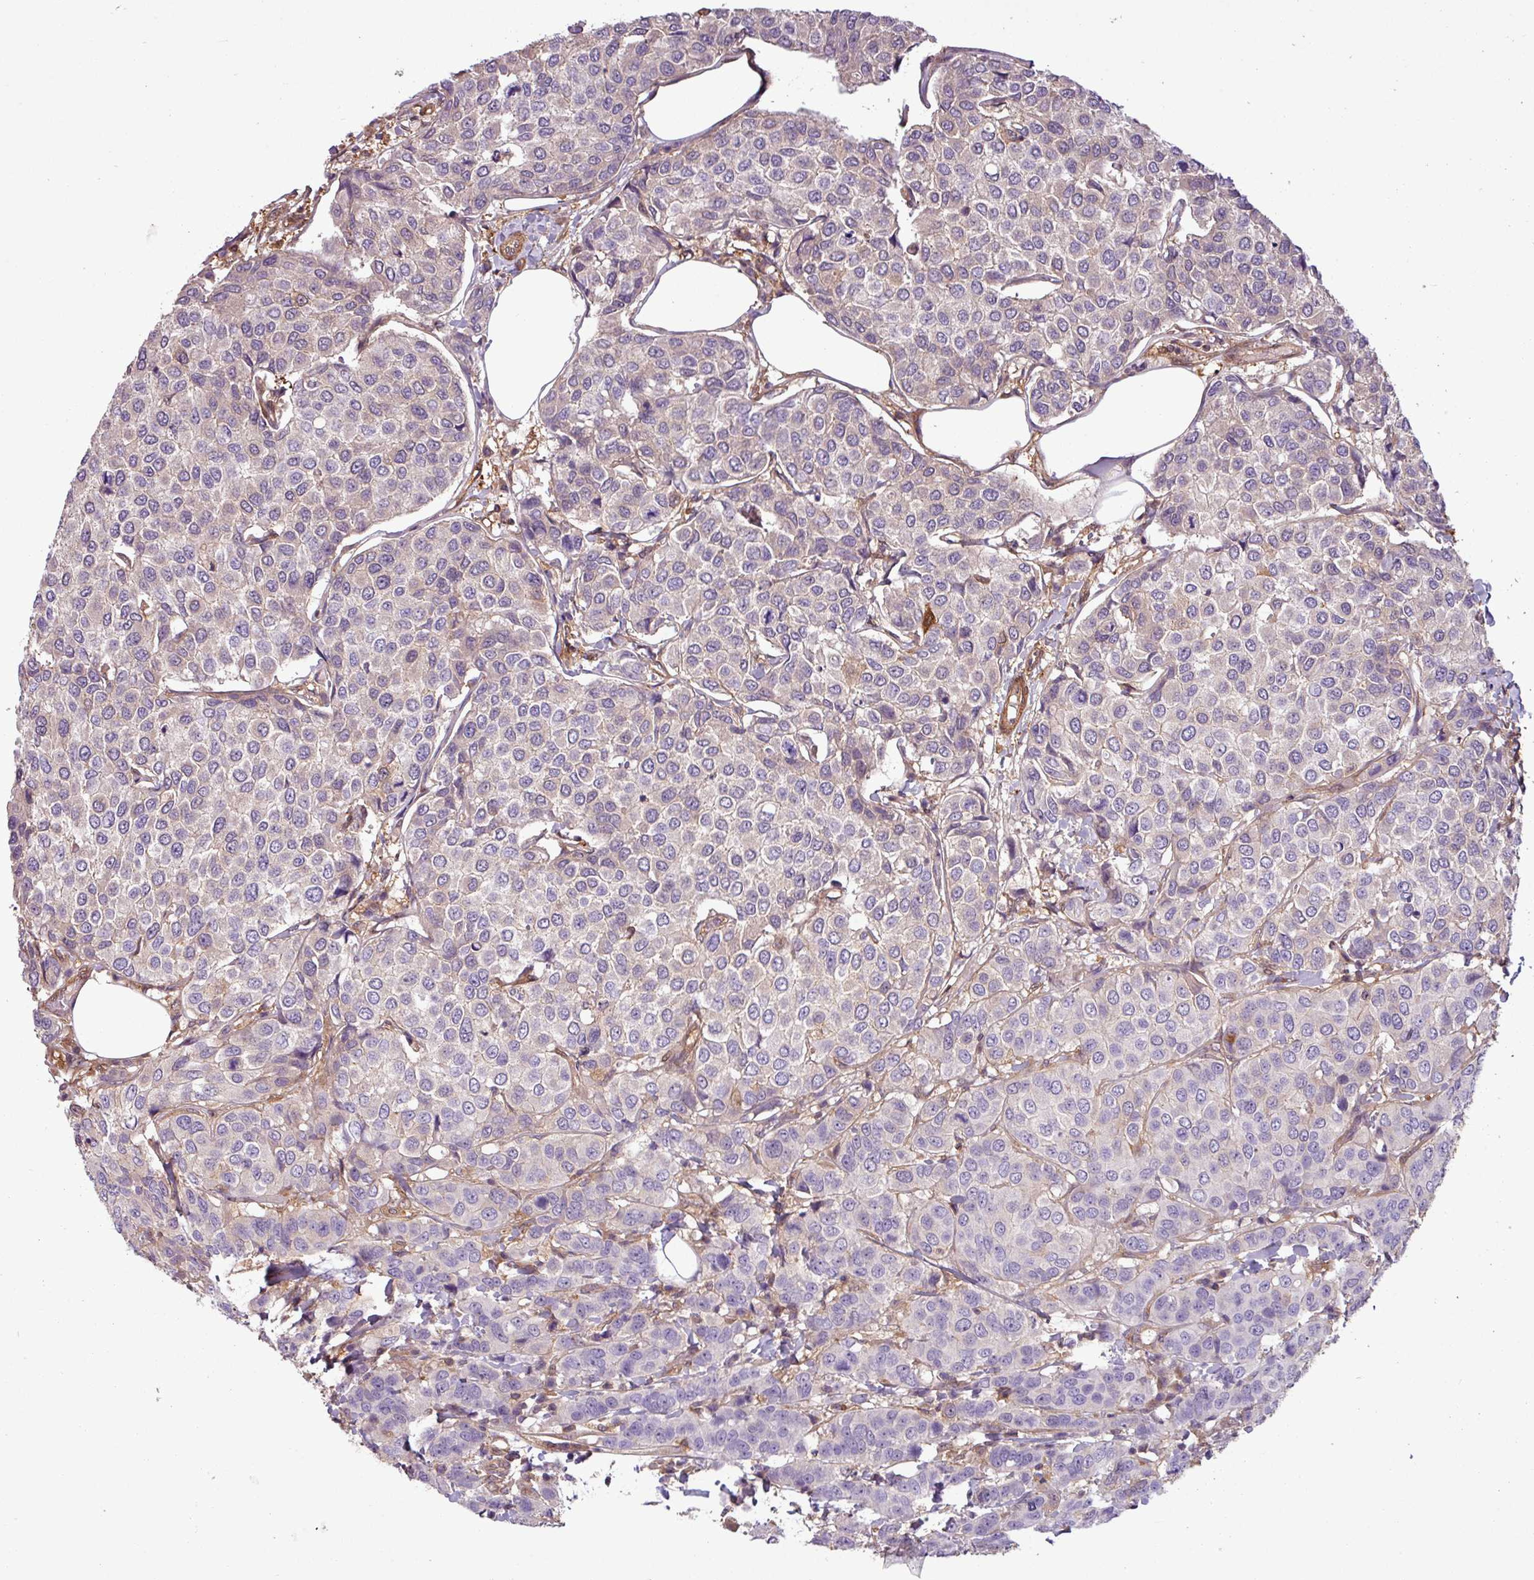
{"staining": {"intensity": "negative", "quantity": "none", "location": "none"}, "tissue": "breast cancer", "cell_type": "Tumor cells", "image_type": "cancer", "snomed": [{"axis": "morphology", "description": "Duct carcinoma"}, {"axis": "topography", "description": "Breast"}], "caption": "Human breast cancer stained for a protein using immunohistochemistry (IHC) displays no positivity in tumor cells.", "gene": "SH3BGRL", "patient": {"sex": "female", "age": 55}}